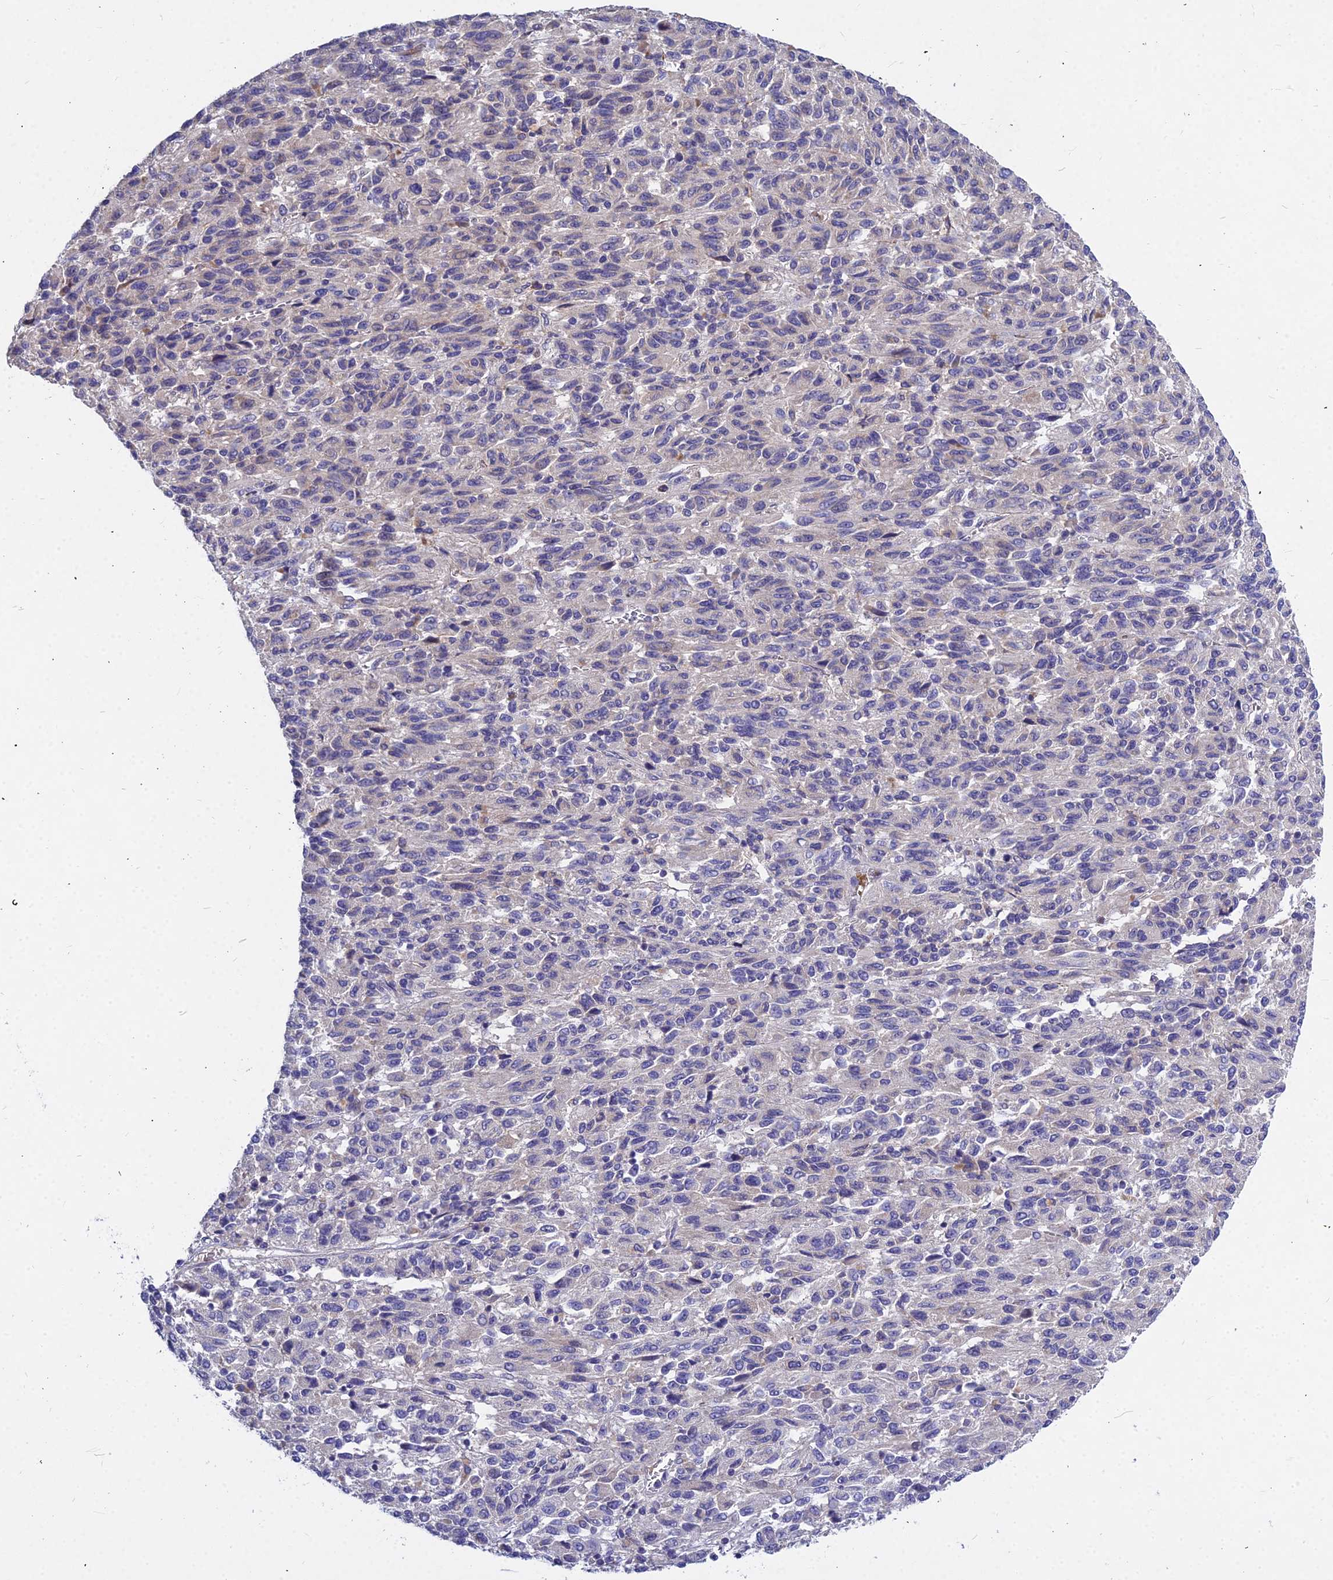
{"staining": {"intensity": "negative", "quantity": "none", "location": "none"}, "tissue": "melanoma", "cell_type": "Tumor cells", "image_type": "cancer", "snomed": [{"axis": "morphology", "description": "Malignant melanoma, Metastatic site"}, {"axis": "topography", "description": "Lung"}], "caption": "Immunohistochemistry (IHC) photomicrograph of neoplastic tissue: malignant melanoma (metastatic site) stained with DAB (3,3'-diaminobenzidine) displays no significant protein expression in tumor cells. (DAB immunohistochemistry (IHC) visualized using brightfield microscopy, high magnification).", "gene": "DMRTA1", "patient": {"sex": "male", "age": 64}}